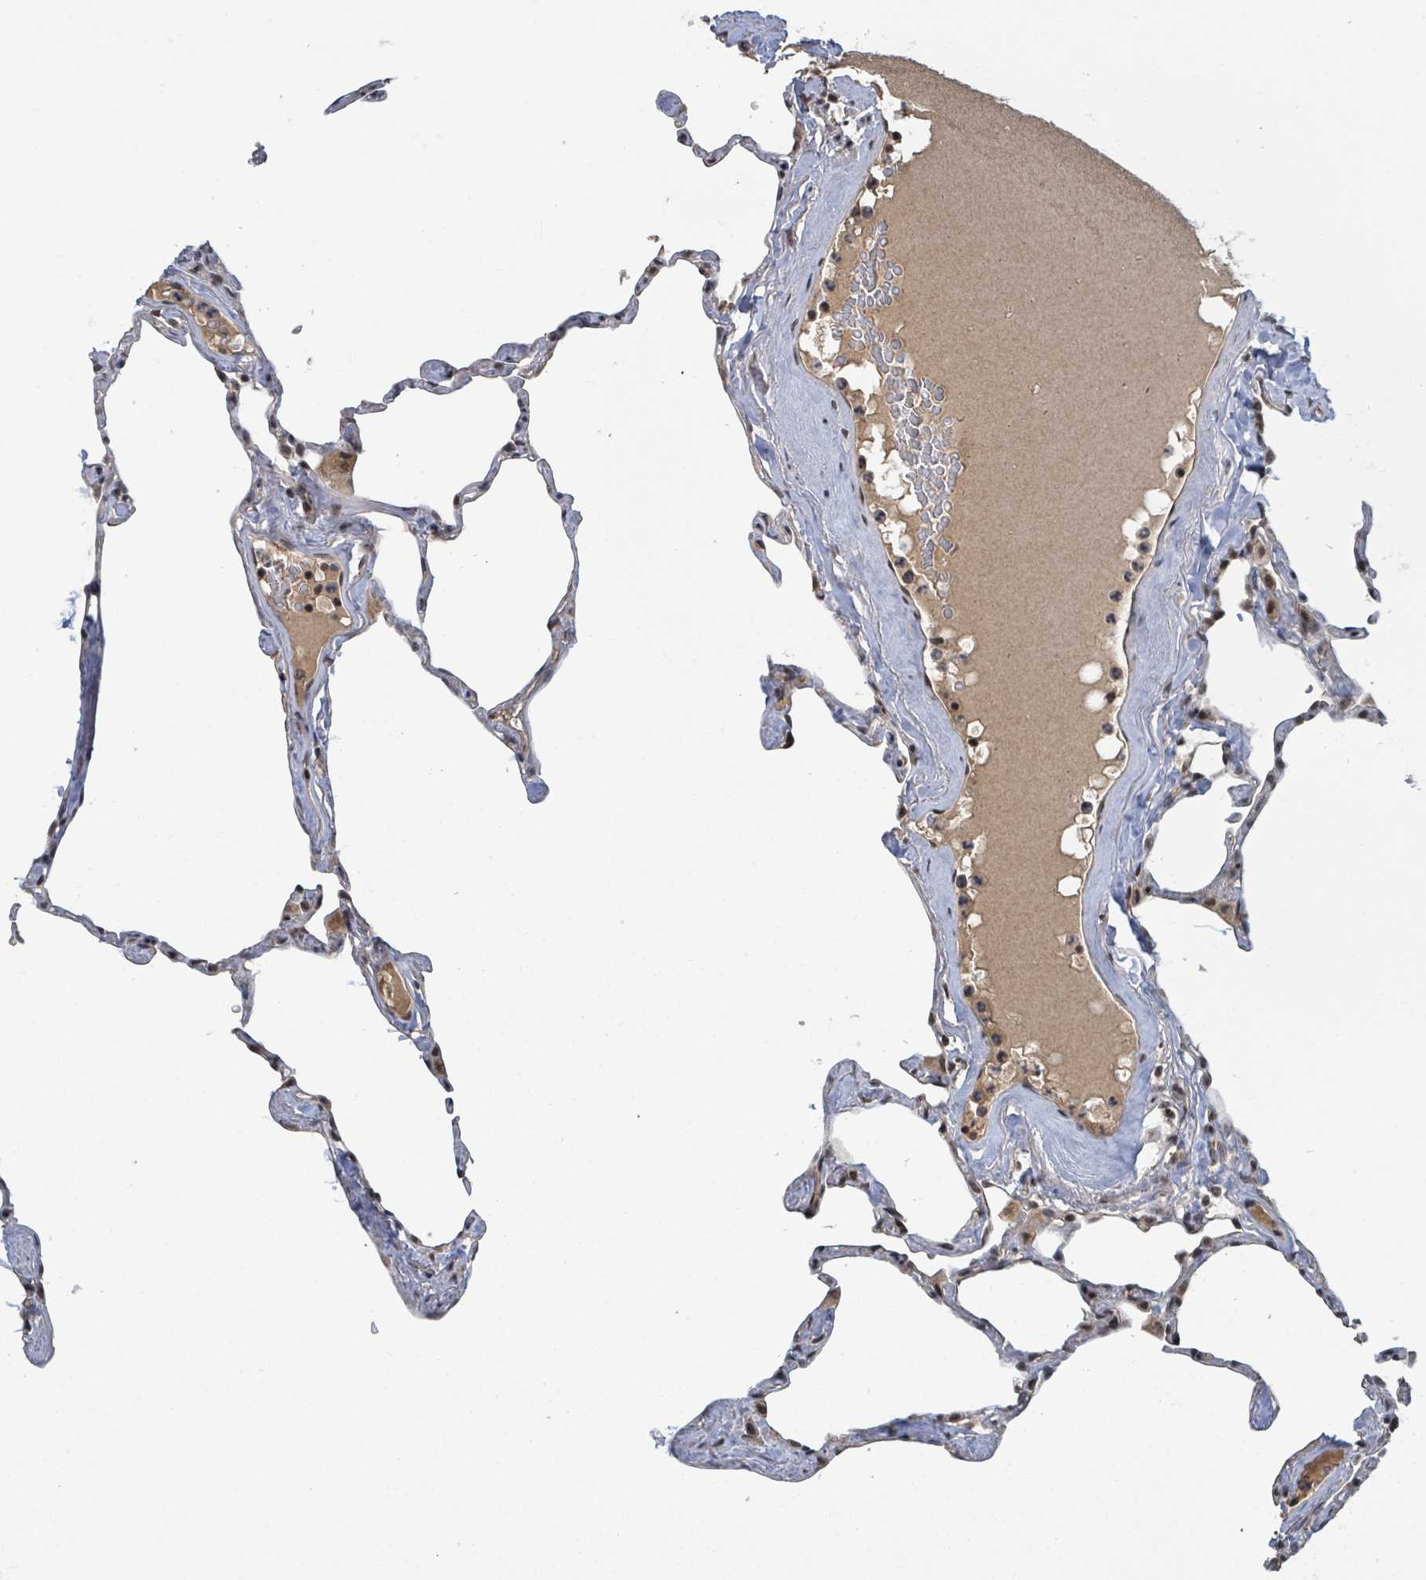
{"staining": {"intensity": "moderate", "quantity": "25%-75%", "location": "nuclear"}, "tissue": "lung", "cell_type": "Alveolar cells", "image_type": "normal", "snomed": [{"axis": "morphology", "description": "Normal tissue, NOS"}, {"axis": "topography", "description": "Lung"}], "caption": "Protein expression analysis of normal lung exhibits moderate nuclear positivity in approximately 25%-75% of alveolar cells. (Stains: DAB (3,3'-diaminobenzidine) in brown, nuclei in blue, Microscopy: brightfield microscopy at high magnification).", "gene": "ZBTB14", "patient": {"sex": "male", "age": 65}}